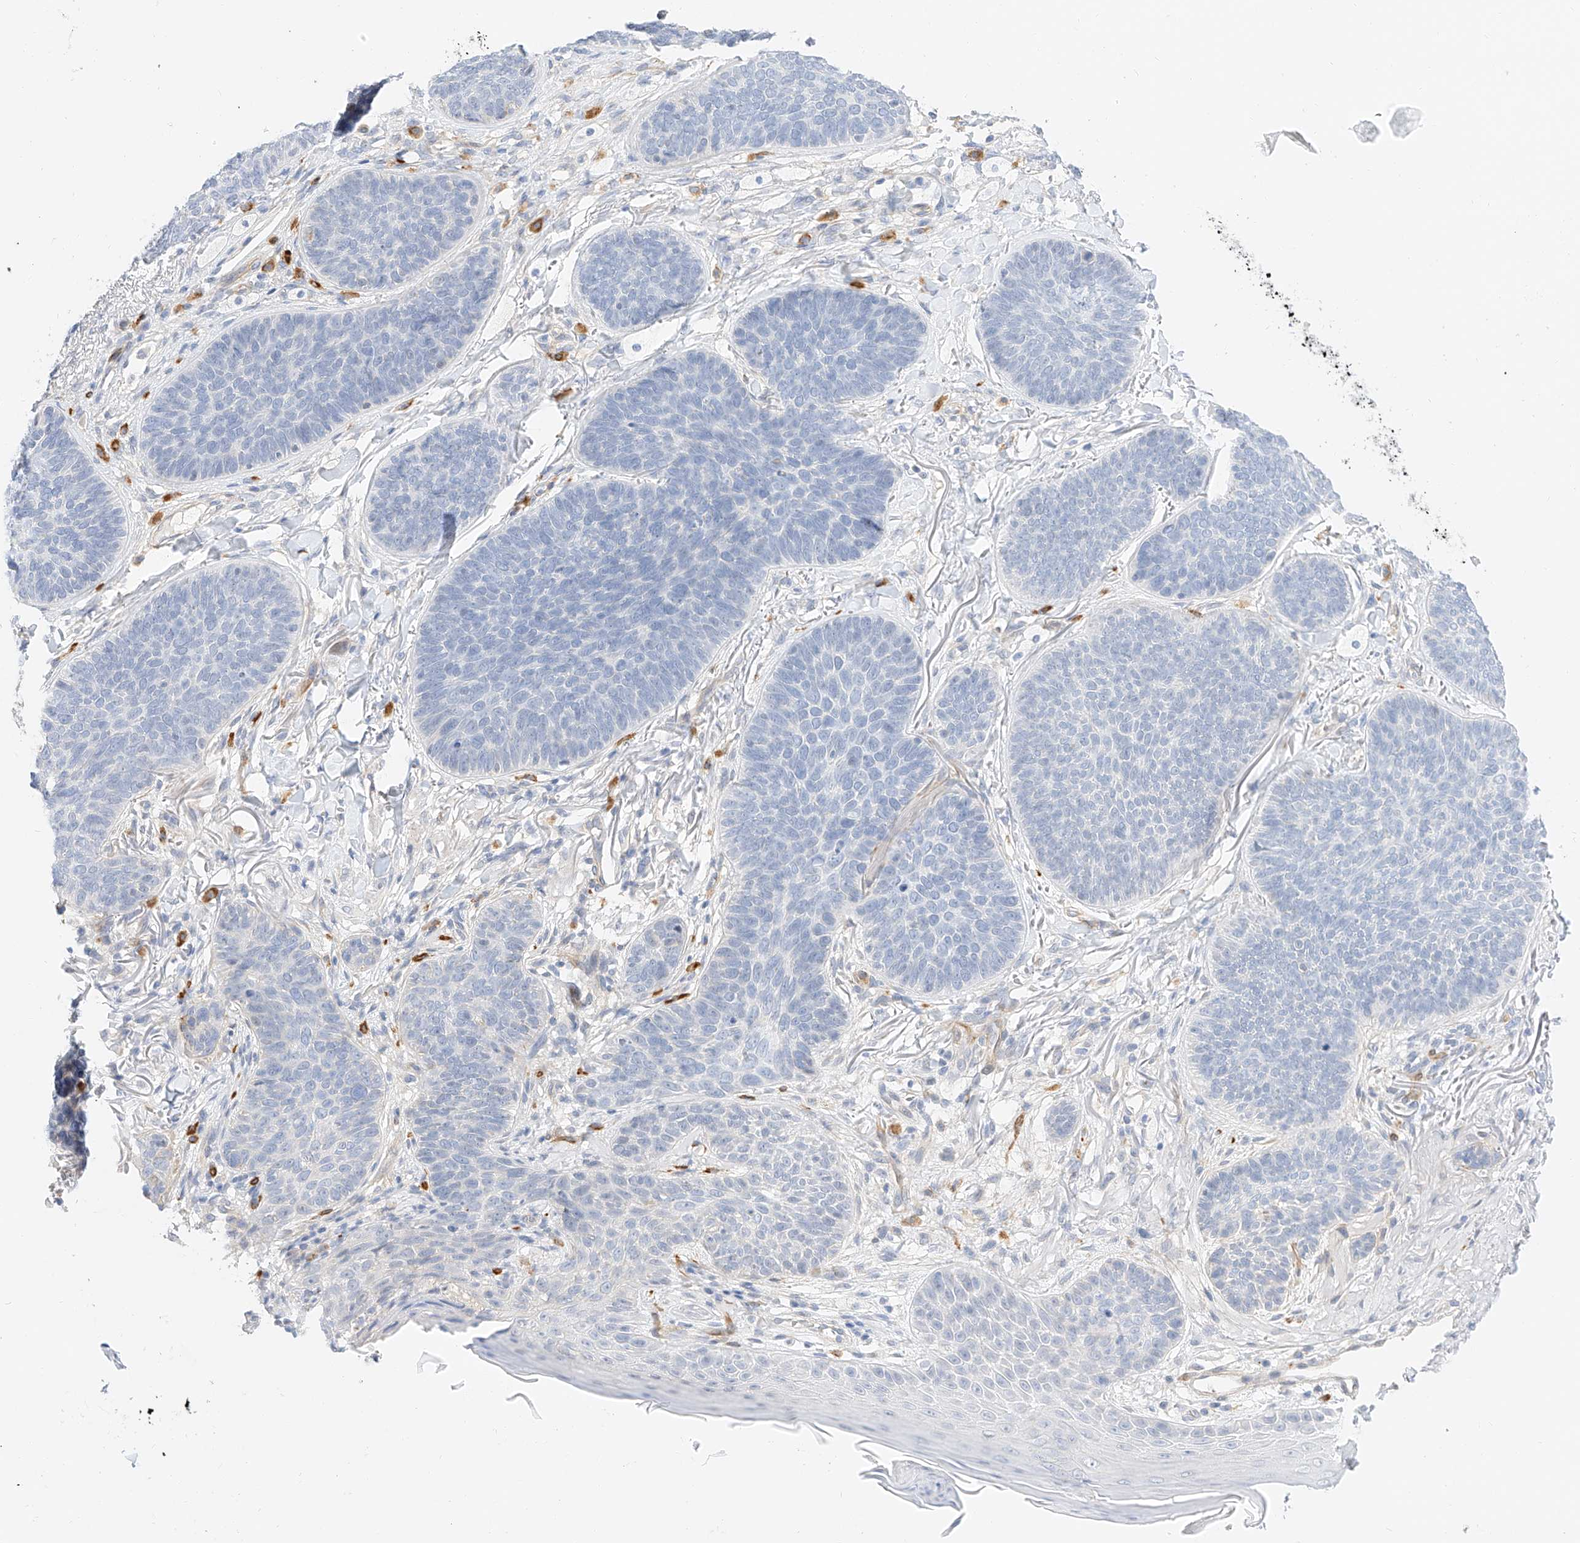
{"staining": {"intensity": "negative", "quantity": "none", "location": "none"}, "tissue": "skin cancer", "cell_type": "Tumor cells", "image_type": "cancer", "snomed": [{"axis": "morphology", "description": "Basal cell carcinoma"}, {"axis": "topography", "description": "Skin"}], "caption": "An image of skin cancer (basal cell carcinoma) stained for a protein reveals no brown staining in tumor cells.", "gene": "CDCP2", "patient": {"sex": "male", "age": 85}}